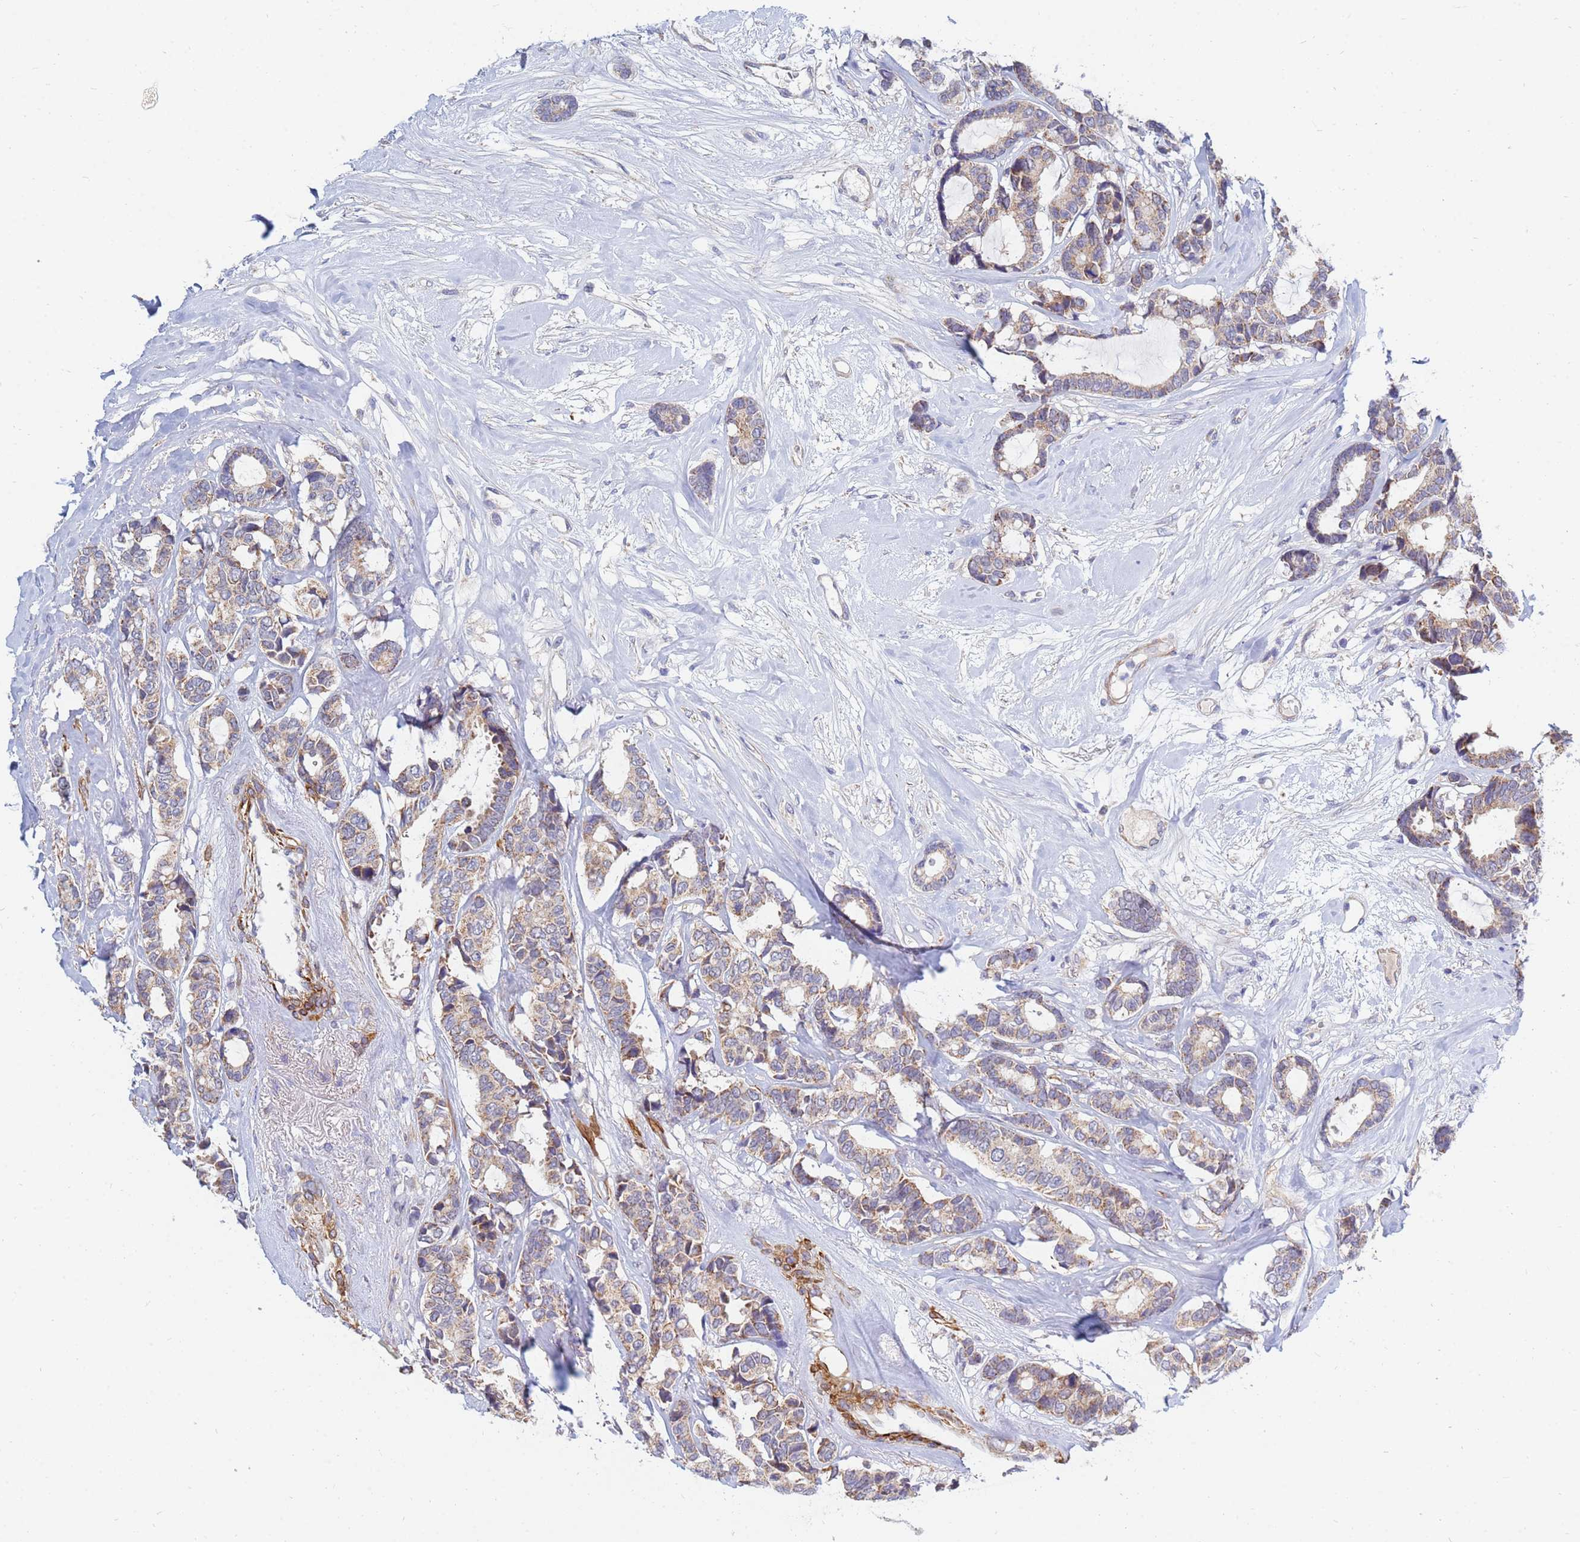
{"staining": {"intensity": "weak", "quantity": ">75%", "location": "cytoplasmic/membranous"}, "tissue": "breast cancer", "cell_type": "Tumor cells", "image_type": "cancer", "snomed": [{"axis": "morphology", "description": "Duct carcinoma"}, {"axis": "topography", "description": "Breast"}], "caption": "High-power microscopy captured an immunohistochemistry (IHC) micrograph of breast intraductal carcinoma, revealing weak cytoplasmic/membranous staining in about >75% of tumor cells.", "gene": "SDR39U1", "patient": {"sex": "female", "age": 87}}